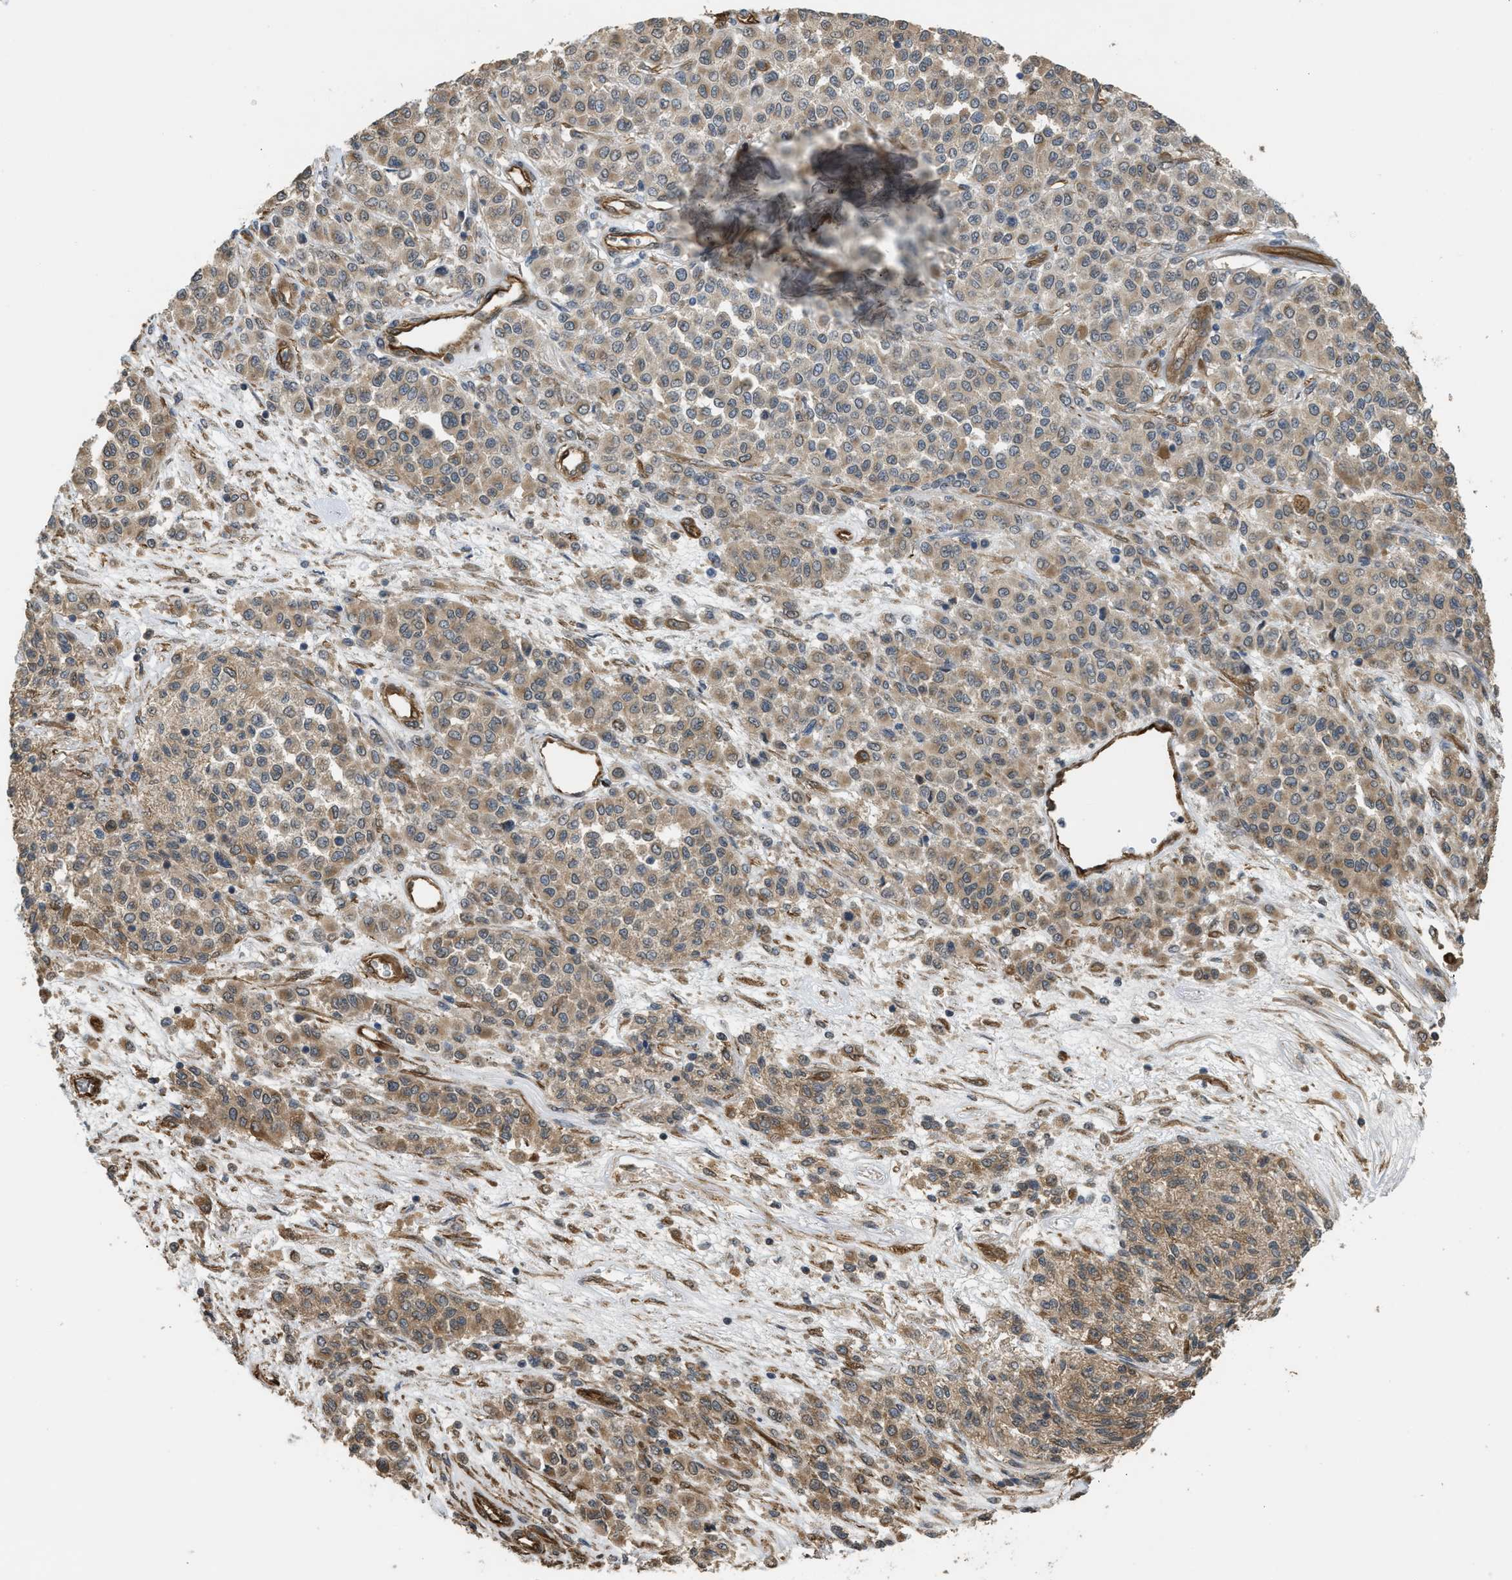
{"staining": {"intensity": "weak", "quantity": ">75%", "location": "cytoplasmic/membranous"}, "tissue": "melanoma", "cell_type": "Tumor cells", "image_type": "cancer", "snomed": [{"axis": "morphology", "description": "Malignant melanoma, Metastatic site"}, {"axis": "topography", "description": "Pancreas"}], "caption": "Brown immunohistochemical staining in human malignant melanoma (metastatic site) exhibits weak cytoplasmic/membranous staining in about >75% of tumor cells.", "gene": "BAG3", "patient": {"sex": "female", "age": 30}}